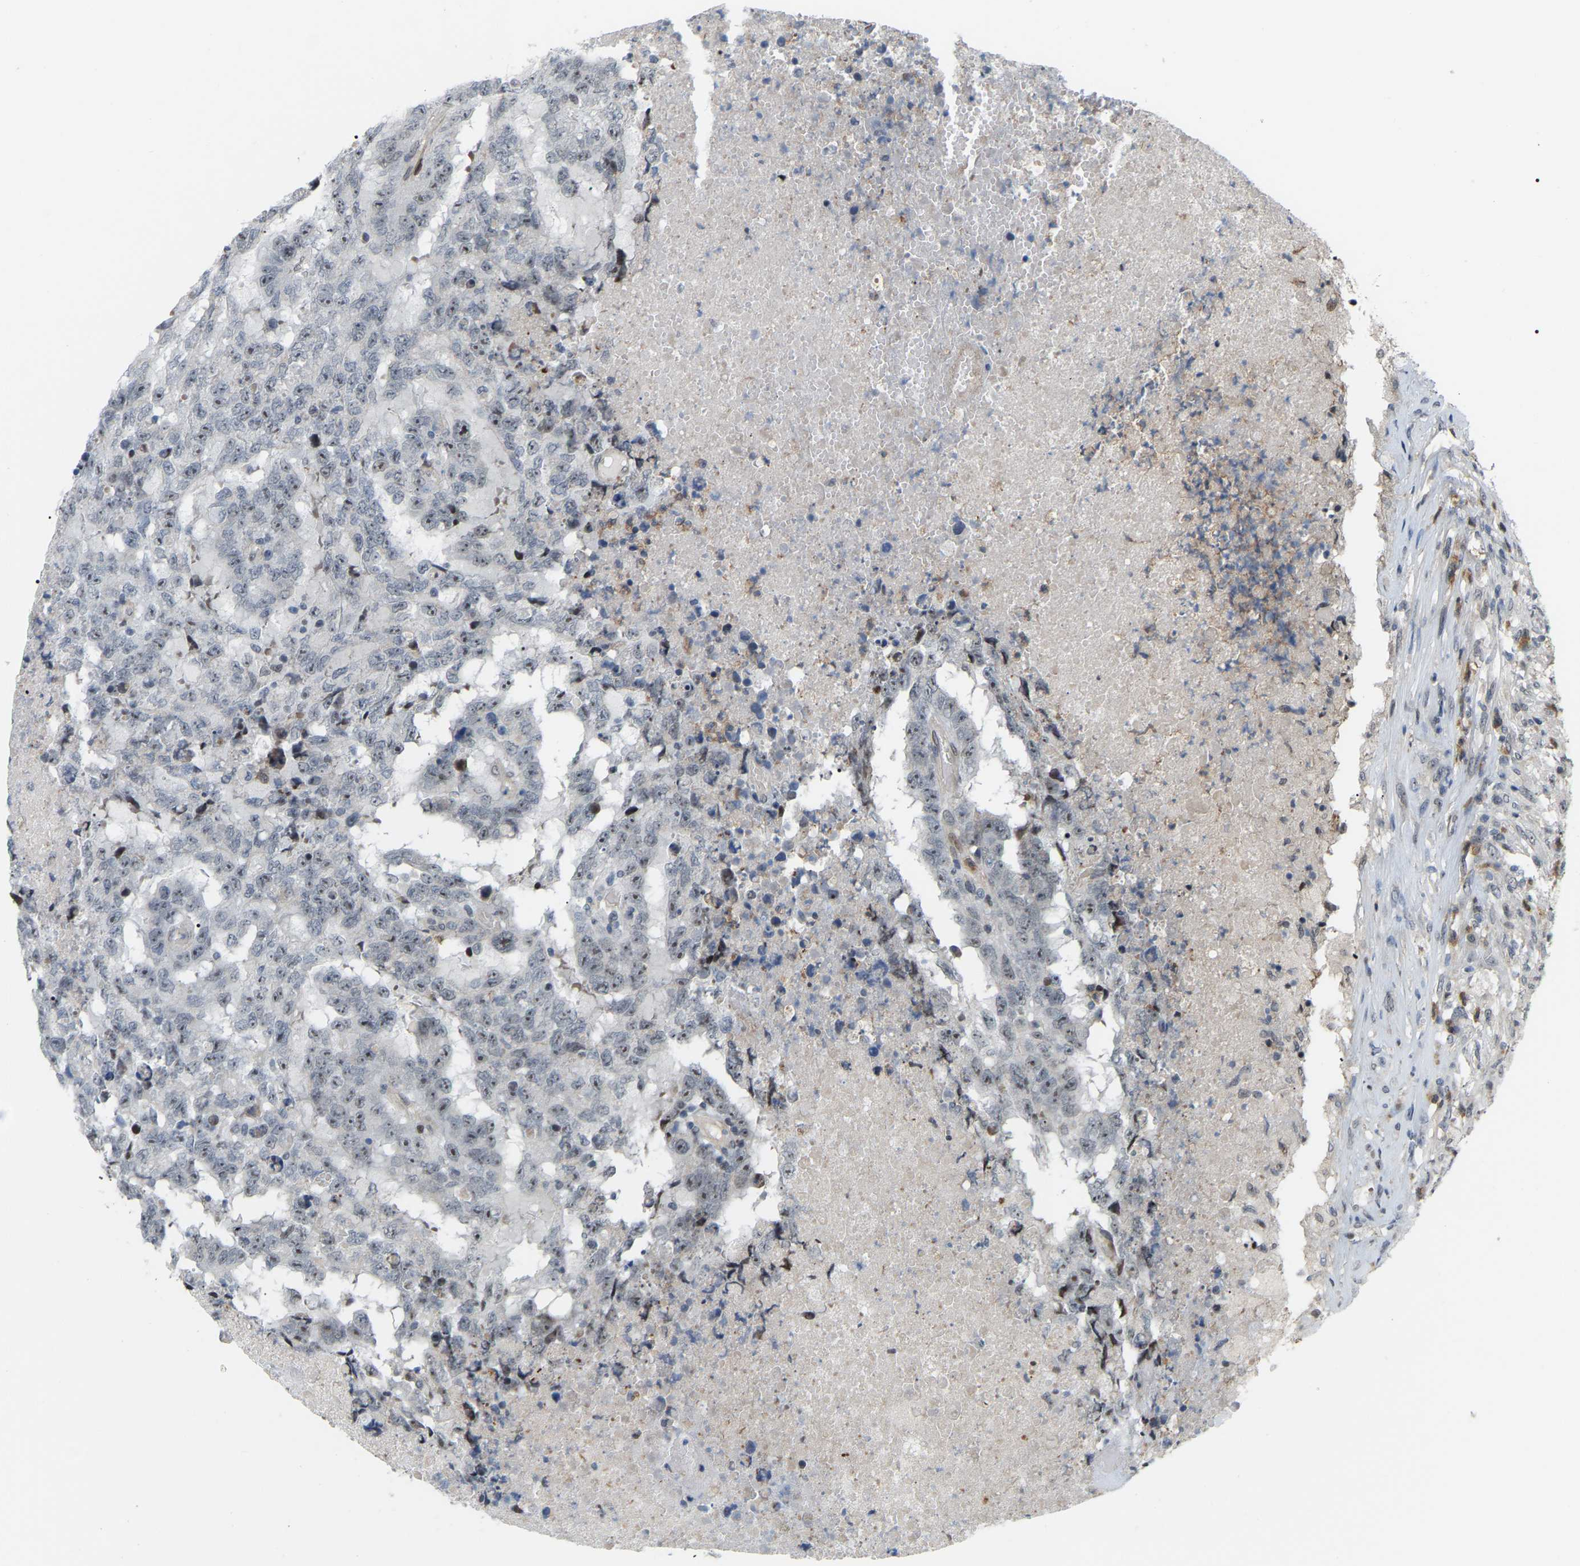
{"staining": {"intensity": "negative", "quantity": "none", "location": "none"}, "tissue": "testis cancer", "cell_type": "Tumor cells", "image_type": "cancer", "snomed": [{"axis": "morphology", "description": "Necrosis, NOS"}, {"axis": "morphology", "description": "Carcinoma, Embryonal, NOS"}, {"axis": "topography", "description": "Testis"}], "caption": "DAB immunohistochemical staining of human embryonal carcinoma (testis) displays no significant staining in tumor cells. (Stains: DAB (3,3'-diaminobenzidine) IHC with hematoxylin counter stain, Microscopy: brightfield microscopy at high magnification).", "gene": "CROT", "patient": {"sex": "male", "age": 19}}